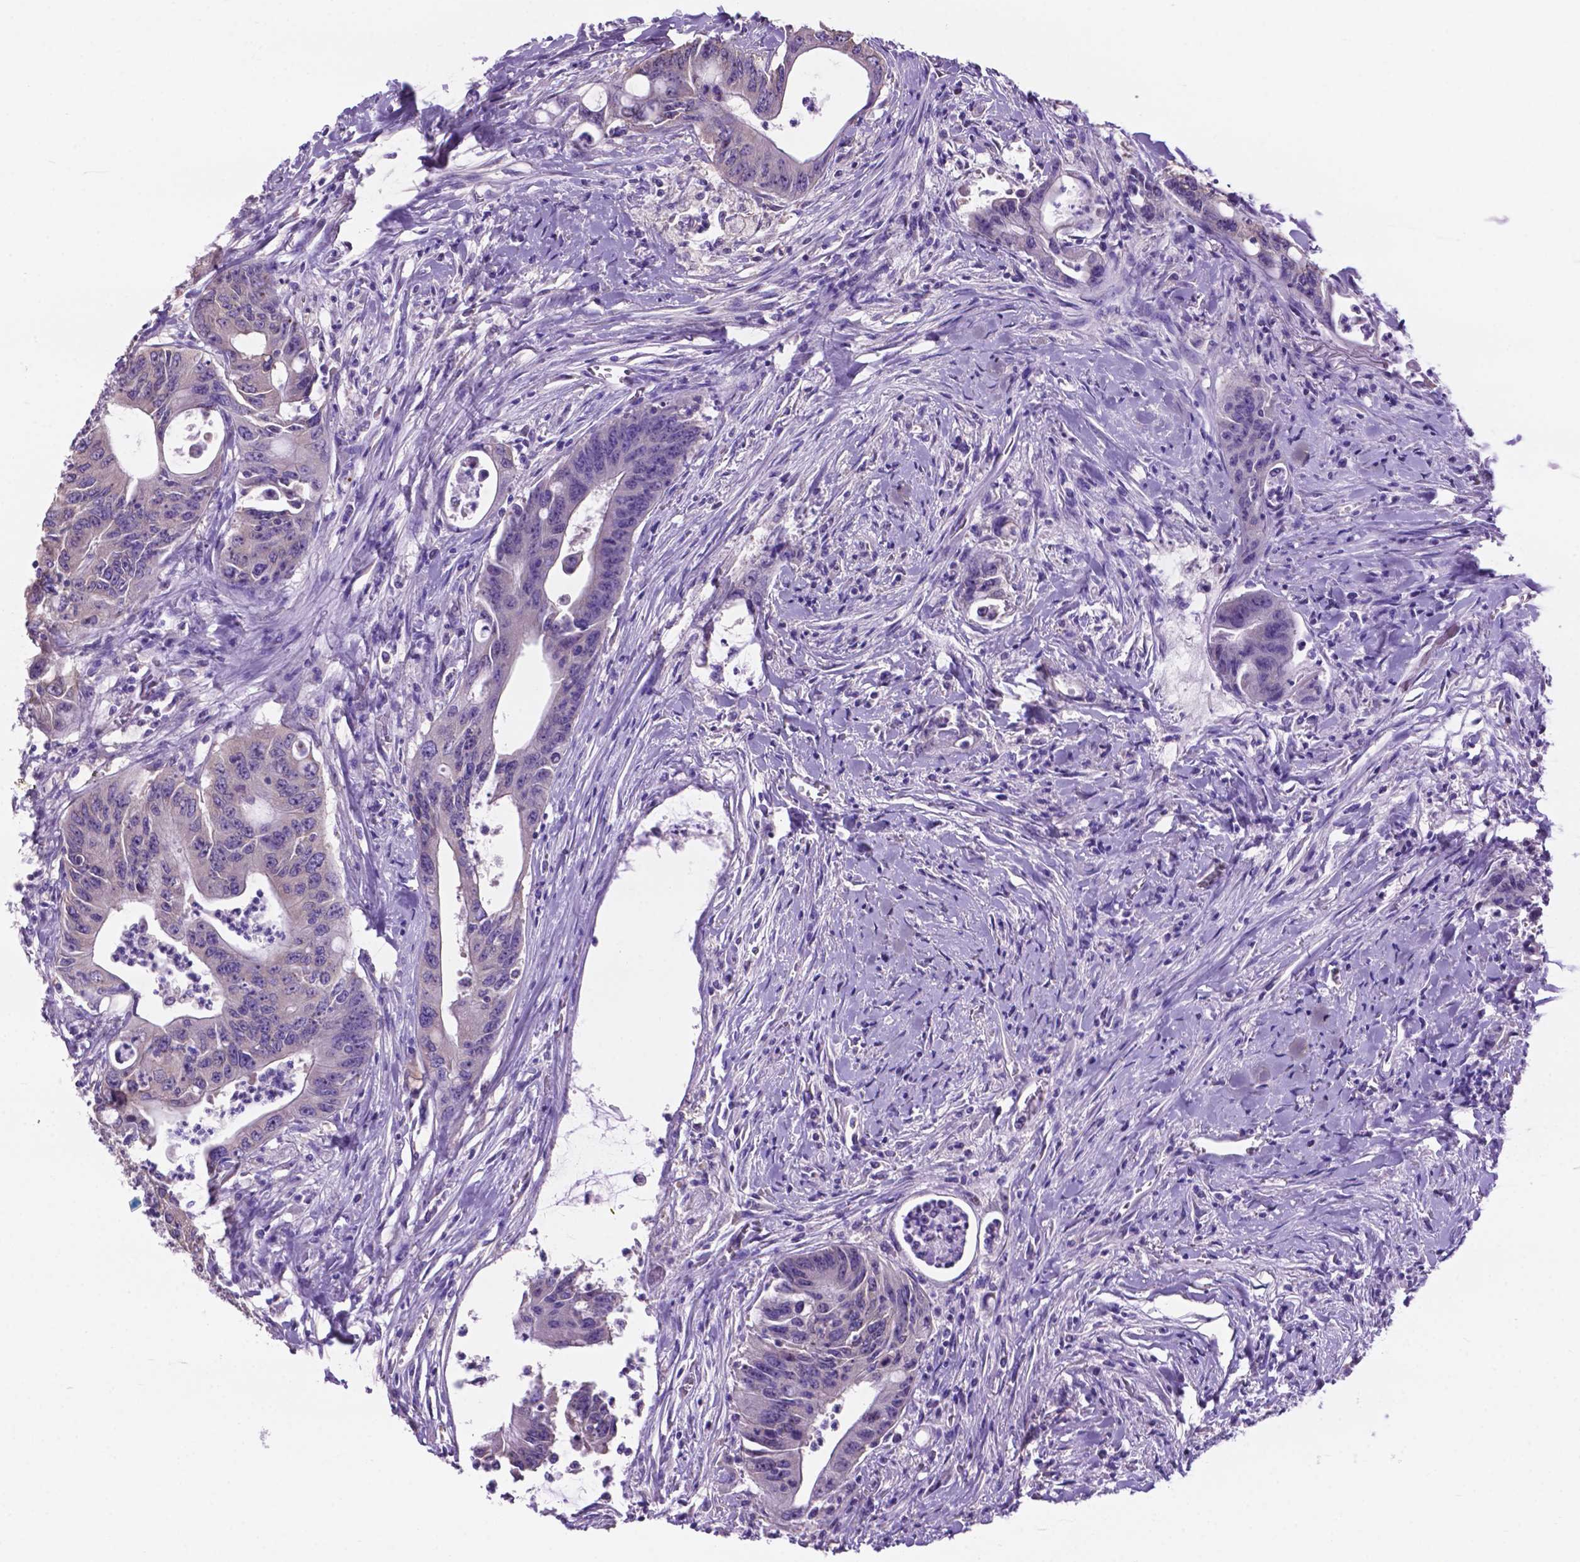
{"staining": {"intensity": "negative", "quantity": "none", "location": "none"}, "tissue": "colorectal cancer", "cell_type": "Tumor cells", "image_type": "cancer", "snomed": [{"axis": "morphology", "description": "Adenocarcinoma, NOS"}, {"axis": "topography", "description": "Rectum"}], "caption": "Immunohistochemistry (IHC) photomicrograph of neoplastic tissue: human colorectal cancer stained with DAB (3,3'-diaminobenzidine) demonstrates no significant protein staining in tumor cells.", "gene": "SPDYA", "patient": {"sex": "male", "age": 59}}